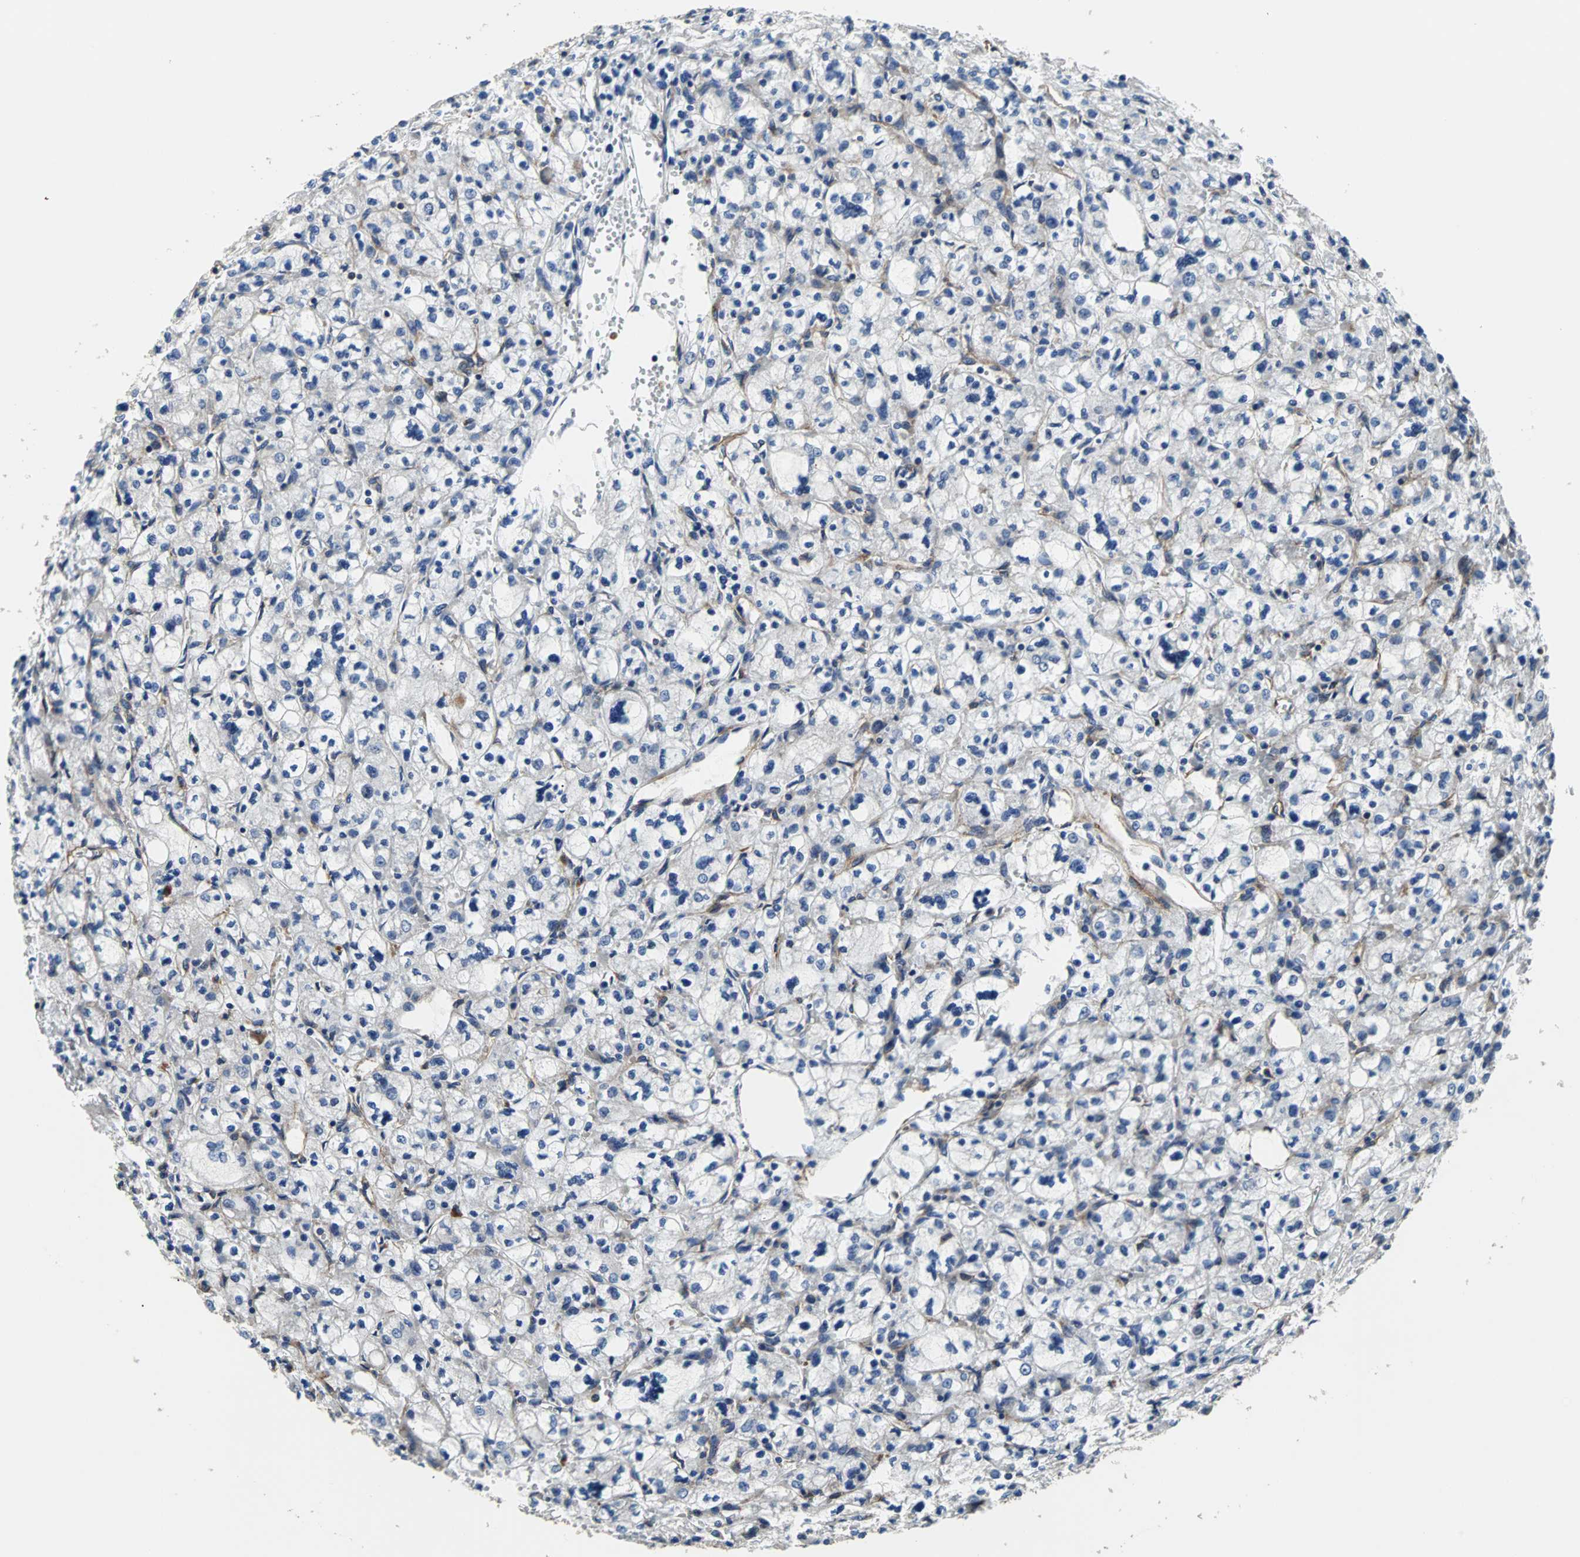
{"staining": {"intensity": "negative", "quantity": "none", "location": "none"}, "tissue": "renal cancer", "cell_type": "Tumor cells", "image_type": "cancer", "snomed": [{"axis": "morphology", "description": "Adenocarcinoma, NOS"}, {"axis": "topography", "description": "Kidney"}], "caption": "This is a histopathology image of IHC staining of adenocarcinoma (renal), which shows no positivity in tumor cells.", "gene": "PLCG2", "patient": {"sex": "female", "age": 83}}